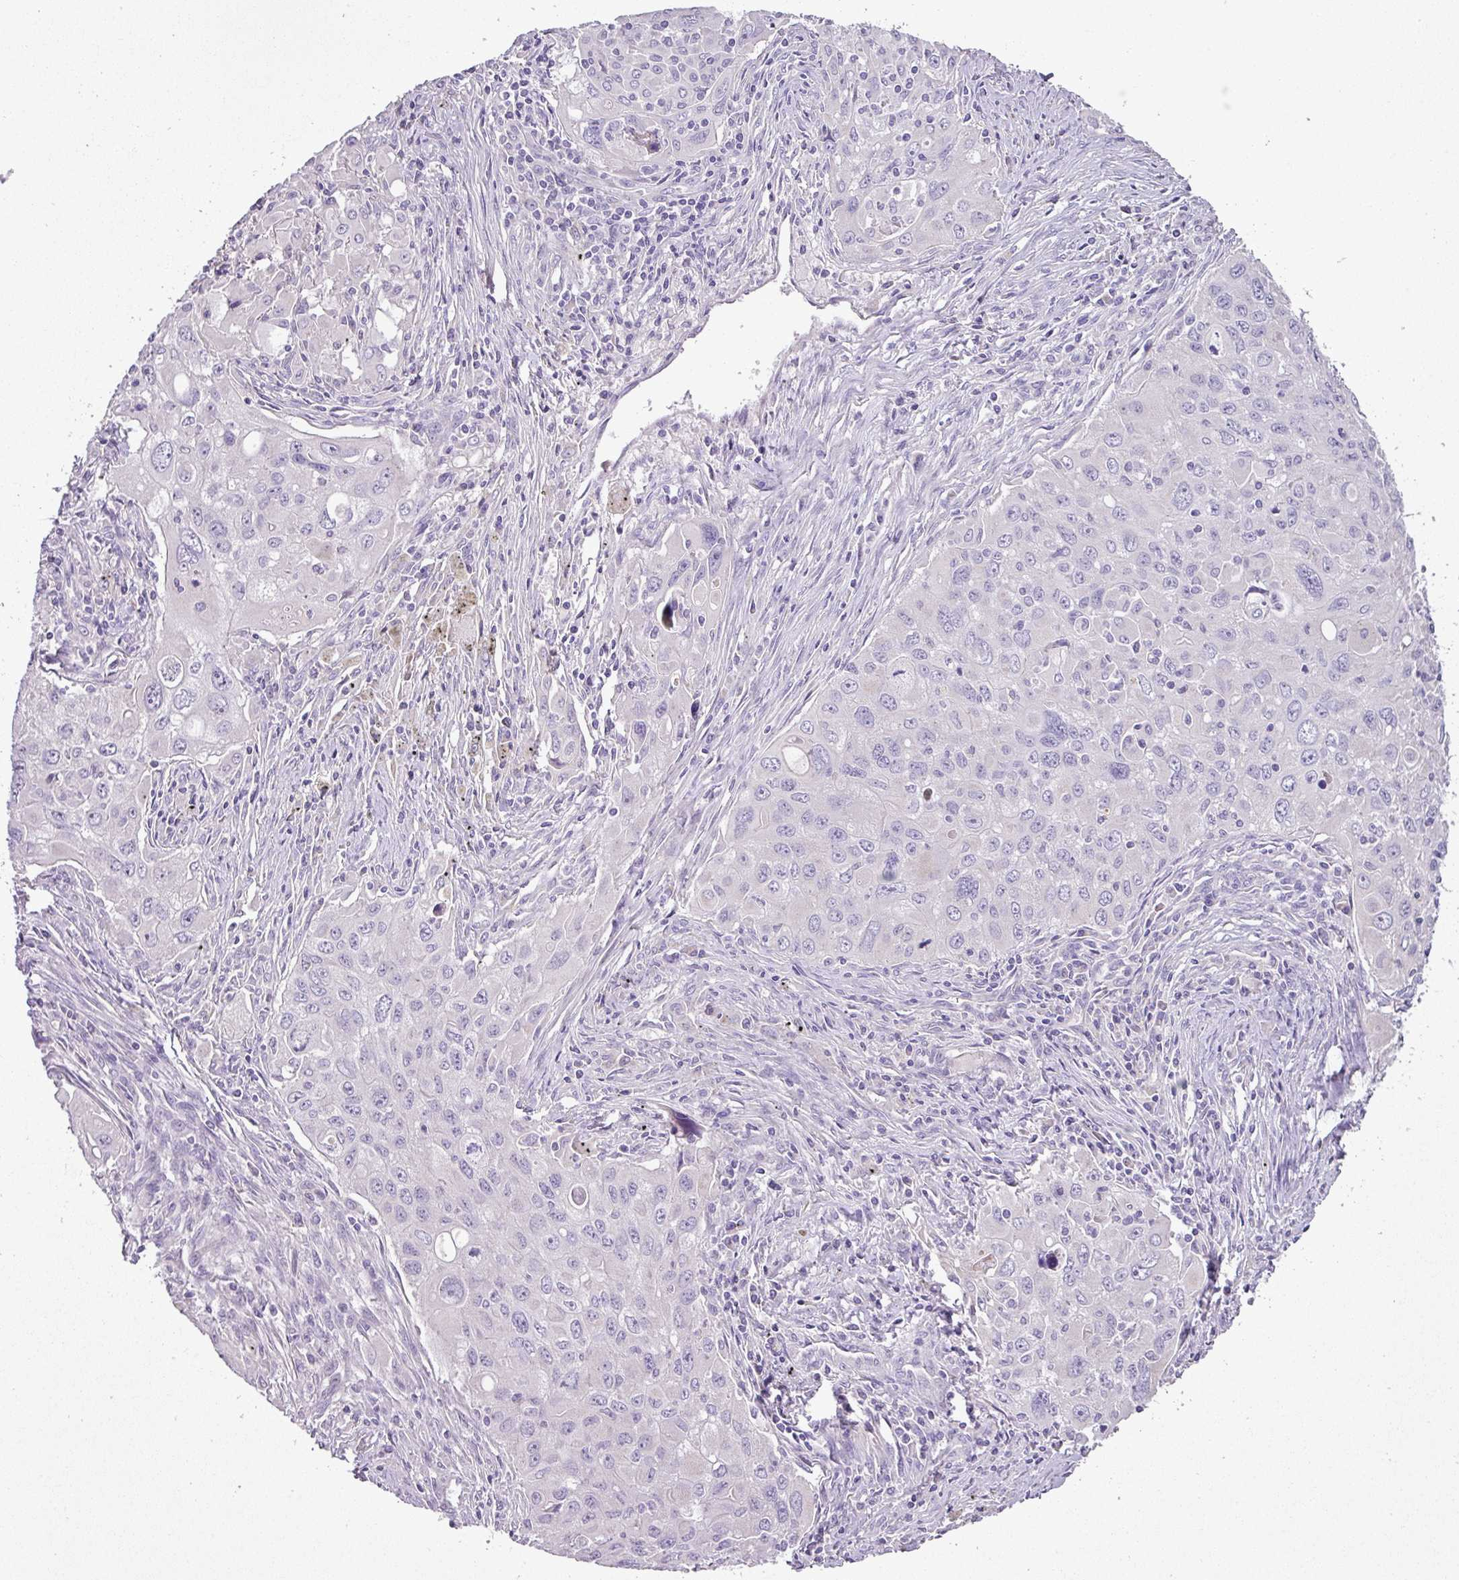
{"staining": {"intensity": "negative", "quantity": "none", "location": "none"}, "tissue": "lung cancer", "cell_type": "Tumor cells", "image_type": "cancer", "snomed": [{"axis": "morphology", "description": "Adenocarcinoma, NOS"}, {"axis": "morphology", "description": "Adenocarcinoma, metastatic, NOS"}, {"axis": "topography", "description": "Lymph node"}, {"axis": "topography", "description": "Lung"}], "caption": "A histopathology image of adenocarcinoma (lung) stained for a protein shows no brown staining in tumor cells.", "gene": "BRINP2", "patient": {"sex": "female", "age": 42}}